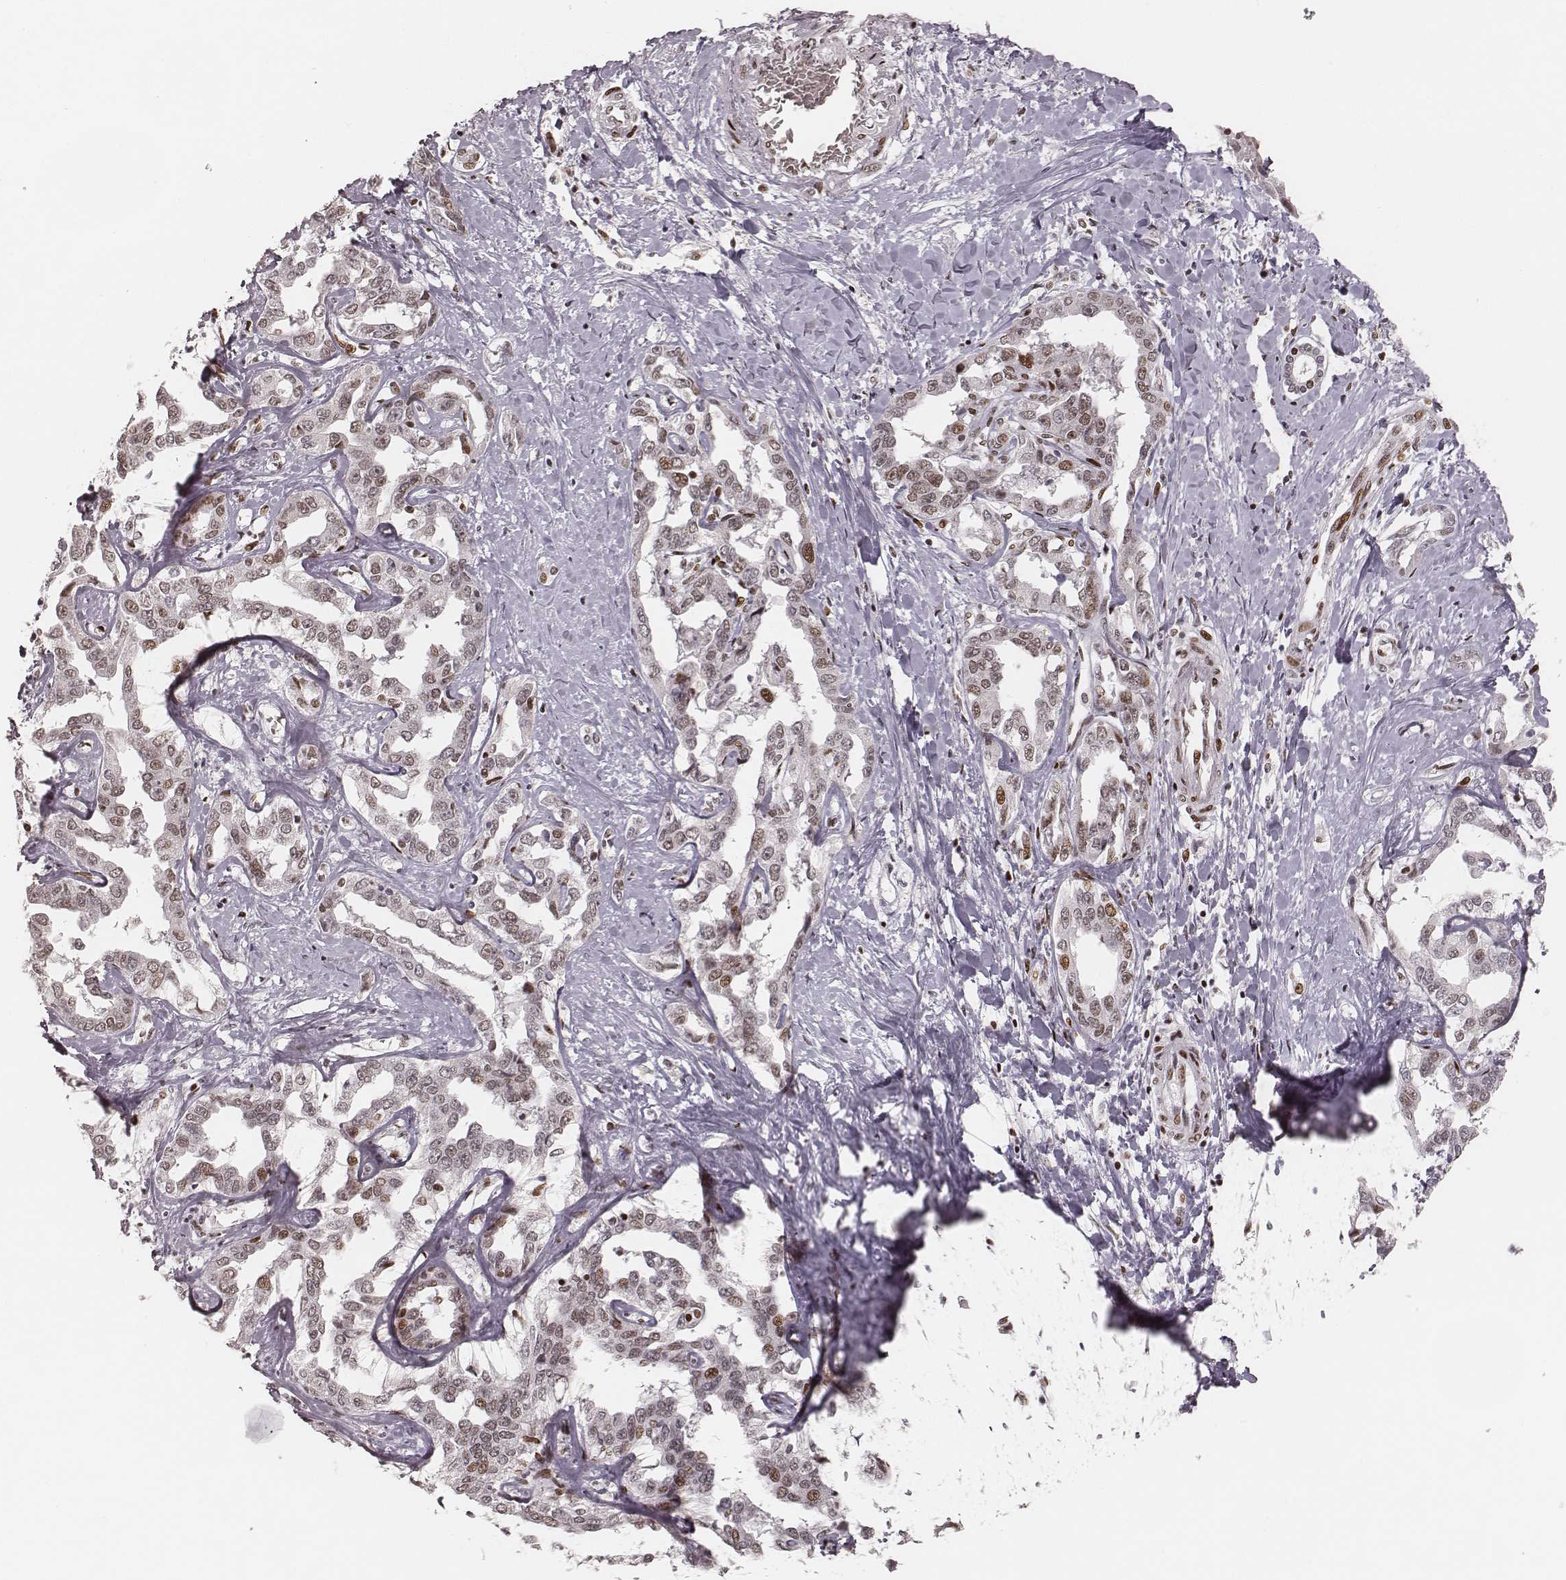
{"staining": {"intensity": "moderate", "quantity": "25%-75%", "location": "nuclear"}, "tissue": "liver cancer", "cell_type": "Tumor cells", "image_type": "cancer", "snomed": [{"axis": "morphology", "description": "Cholangiocarcinoma"}, {"axis": "topography", "description": "Liver"}], "caption": "This is an image of immunohistochemistry (IHC) staining of liver cholangiocarcinoma, which shows moderate staining in the nuclear of tumor cells.", "gene": "HNRNPC", "patient": {"sex": "male", "age": 59}}